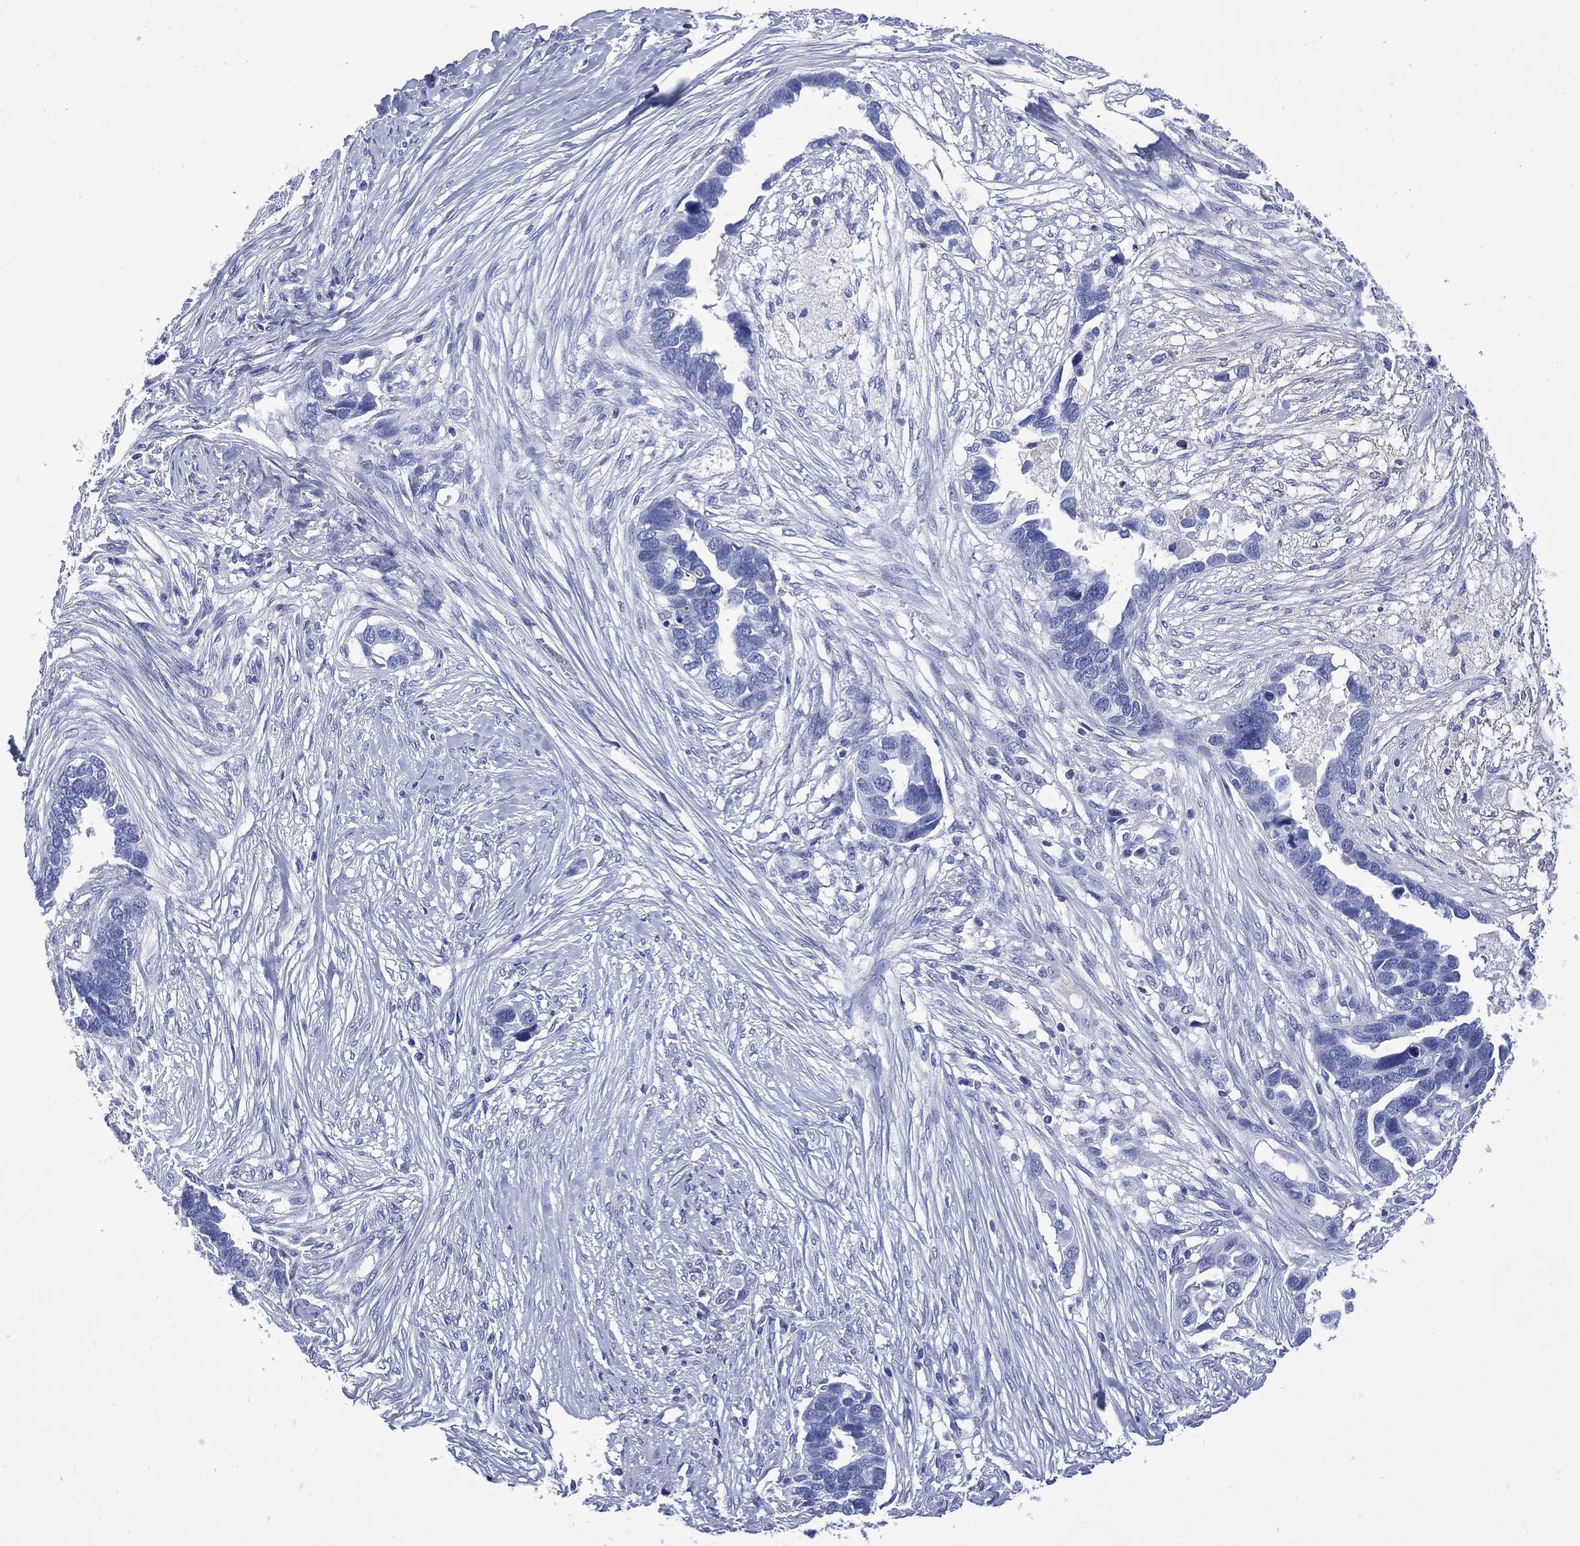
{"staining": {"intensity": "negative", "quantity": "none", "location": "none"}, "tissue": "ovarian cancer", "cell_type": "Tumor cells", "image_type": "cancer", "snomed": [{"axis": "morphology", "description": "Cystadenocarcinoma, serous, NOS"}, {"axis": "topography", "description": "Ovary"}], "caption": "Tumor cells are negative for protein expression in human ovarian serous cystadenocarcinoma.", "gene": "SHCBP1L", "patient": {"sex": "female", "age": 54}}